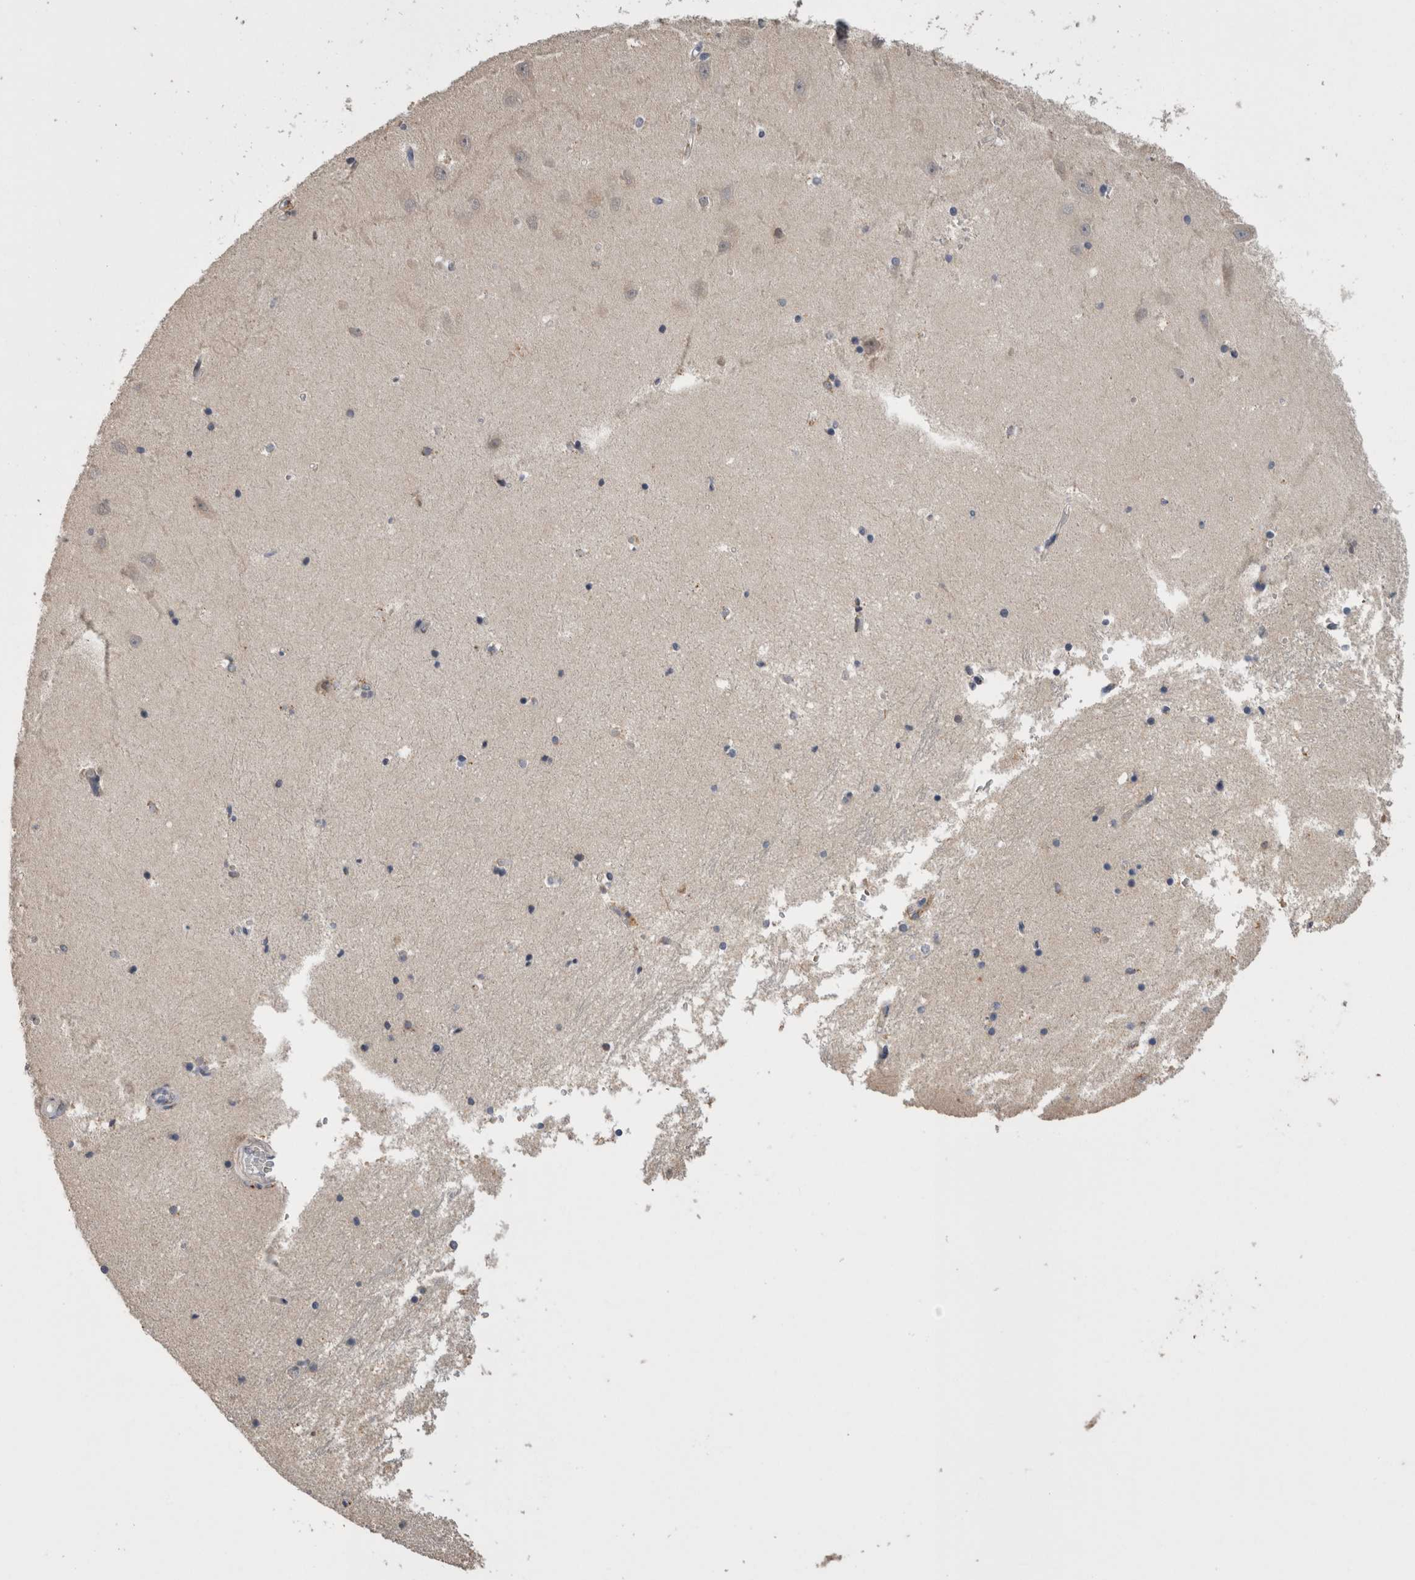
{"staining": {"intensity": "moderate", "quantity": "<25%", "location": "cytoplasmic/membranous"}, "tissue": "hippocampus", "cell_type": "Glial cells", "image_type": "normal", "snomed": [{"axis": "morphology", "description": "Normal tissue, NOS"}, {"axis": "topography", "description": "Hippocampus"}], "caption": "An image of hippocampus stained for a protein reveals moderate cytoplasmic/membranous brown staining in glial cells. The staining is performed using DAB brown chromogen to label protein expression. The nuclei are counter-stained blue using hematoxylin.", "gene": "ANXA13", "patient": {"sex": "male", "age": 45}}